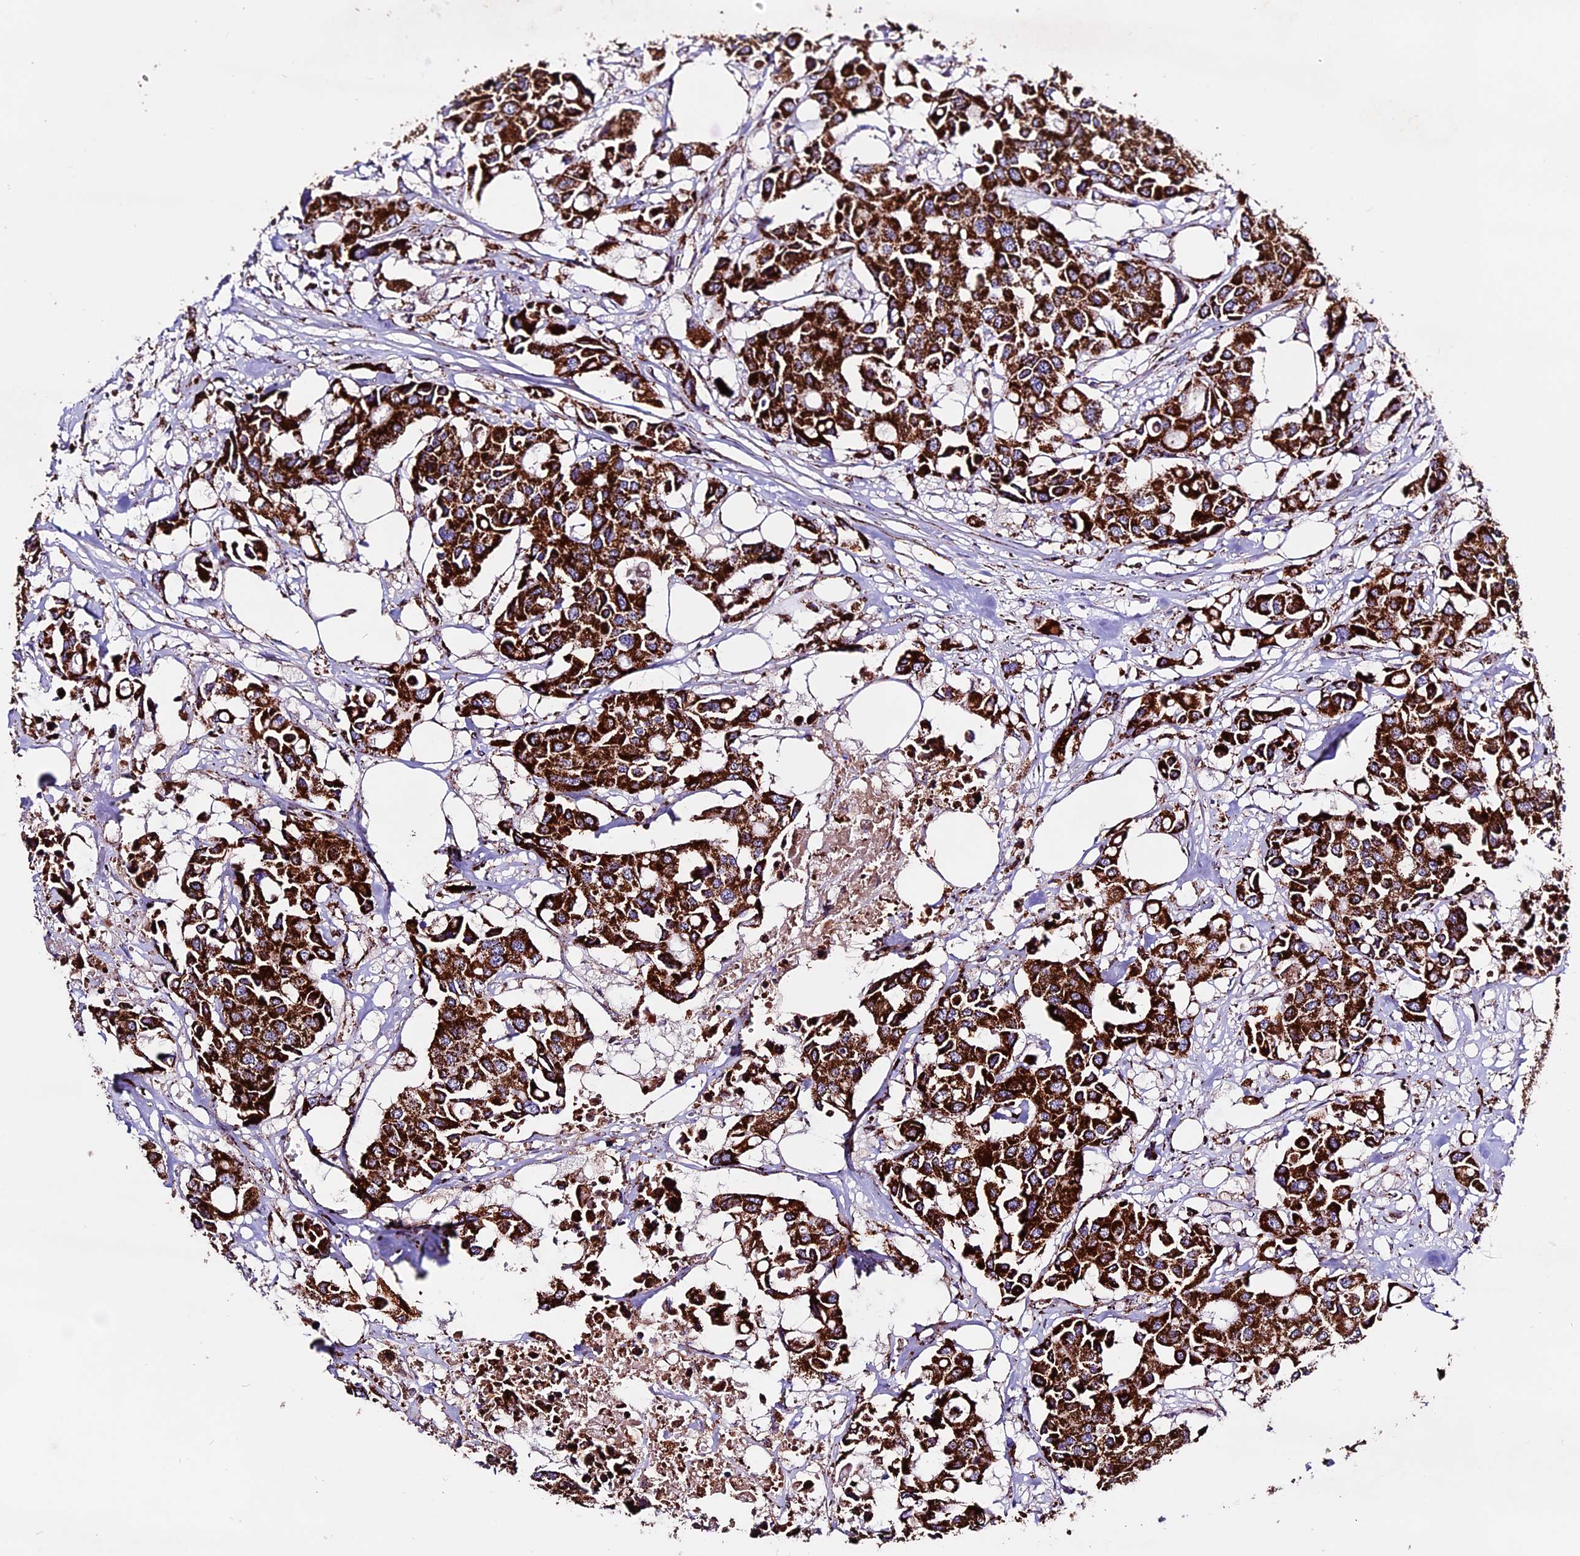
{"staining": {"intensity": "strong", "quantity": ">75%", "location": "cytoplasmic/membranous"}, "tissue": "colorectal cancer", "cell_type": "Tumor cells", "image_type": "cancer", "snomed": [{"axis": "morphology", "description": "Adenocarcinoma, NOS"}, {"axis": "topography", "description": "Colon"}], "caption": "Colorectal cancer (adenocarcinoma) tissue demonstrates strong cytoplasmic/membranous expression in approximately >75% of tumor cells Using DAB (brown) and hematoxylin (blue) stains, captured at high magnification using brightfield microscopy.", "gene": "CX3CL1", "patient": {"sex": "male", "age": 77}}